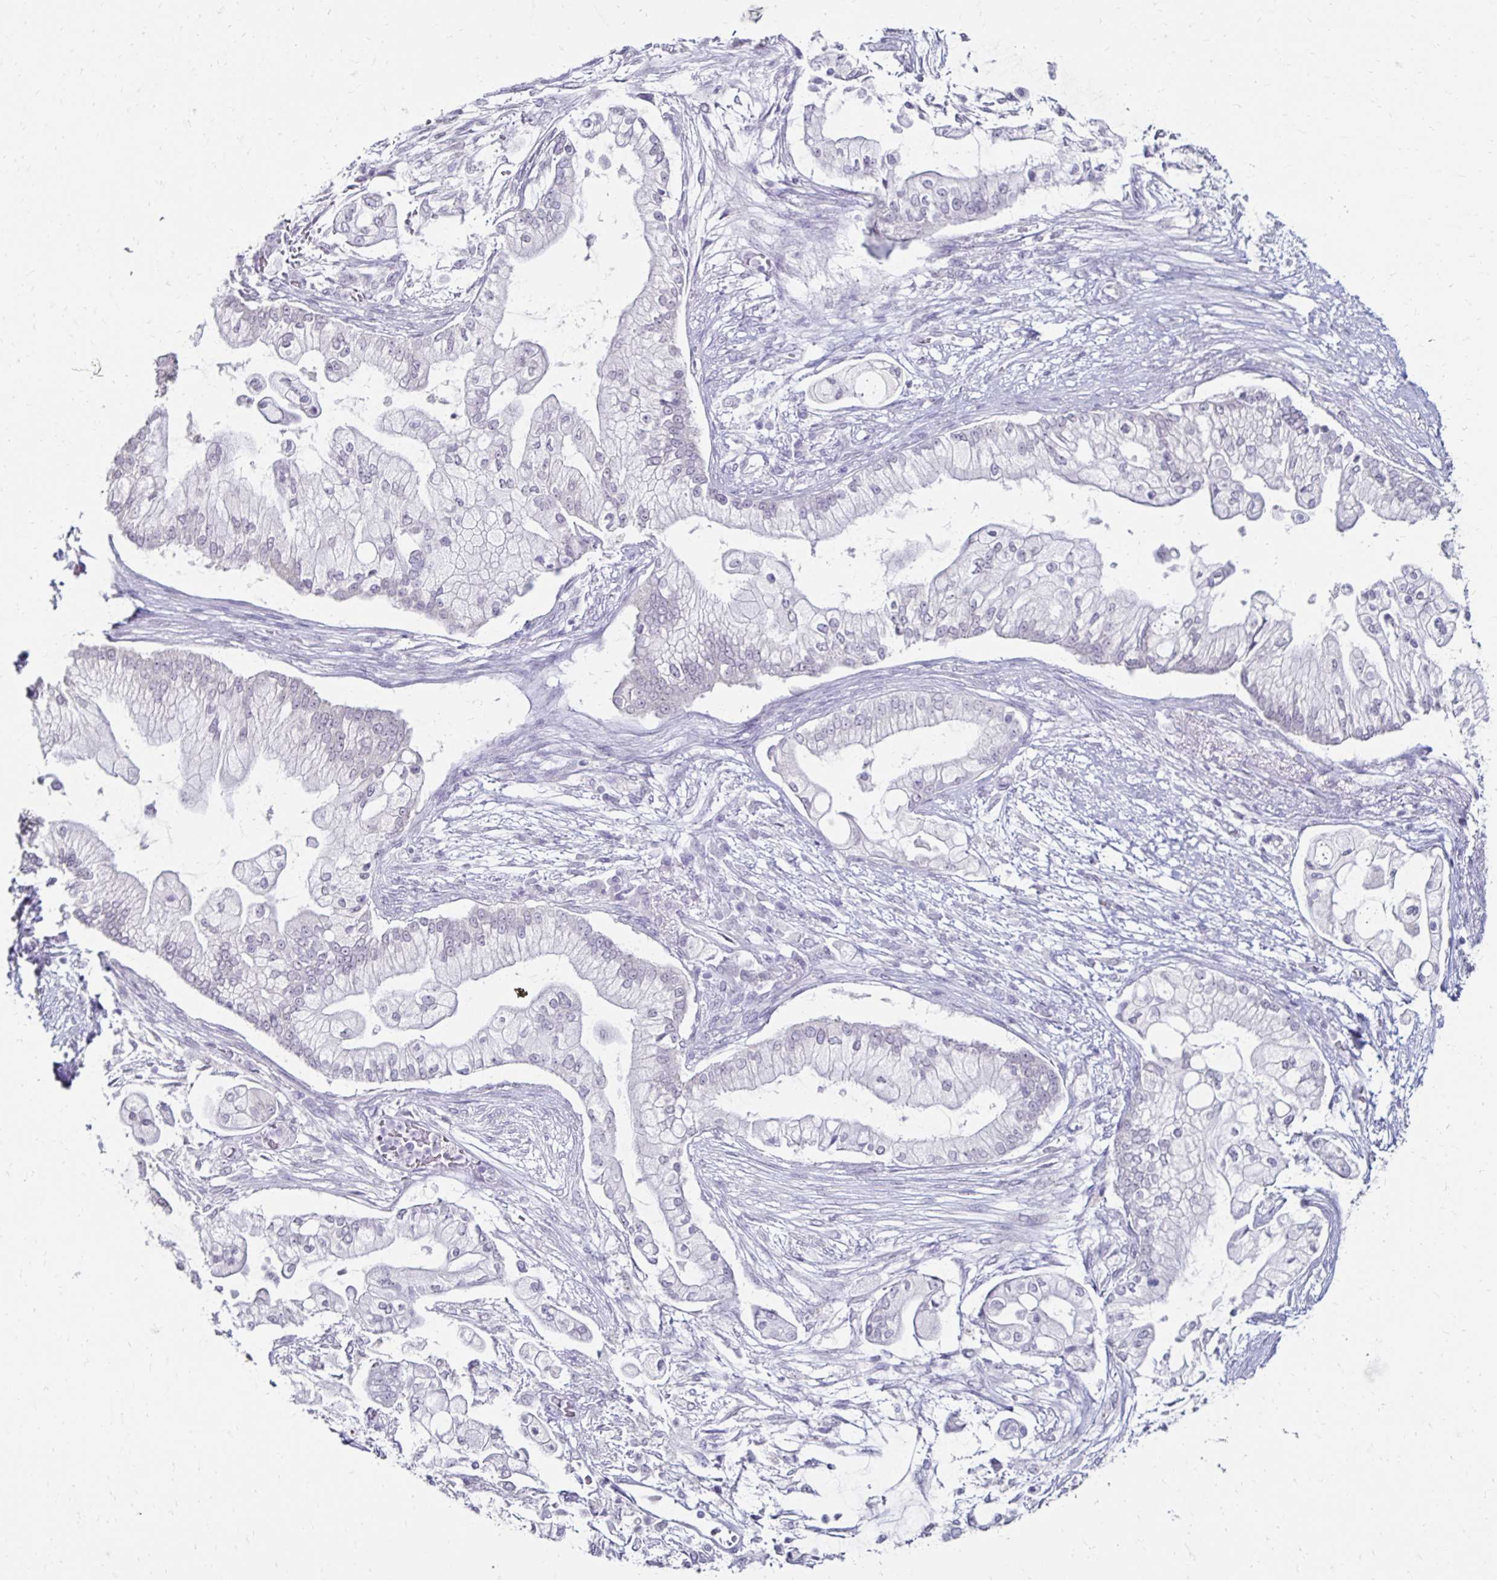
{"staining": {"intensity": "negative", "quantity": "none", "location": "none"}, "tissue": "pancreatic cancer", "cell_type": "Tumor cells", "image_type": "cancer", "snomed": [{"axis": "morphology", "description": "Adenocarcinoma, NOS"}, {"axis": "topography", "description": "Pancreas"}], "caption": "High magnification brightfield microscopy of pancreatic cancer (adenocarcinoma) stained with DAB (brown) and counterstained with hematoxylin (blue): tumor cells show no significant positivity.", "gene": "TOMM34", "patient": {"sex": "female", "age": 69}}